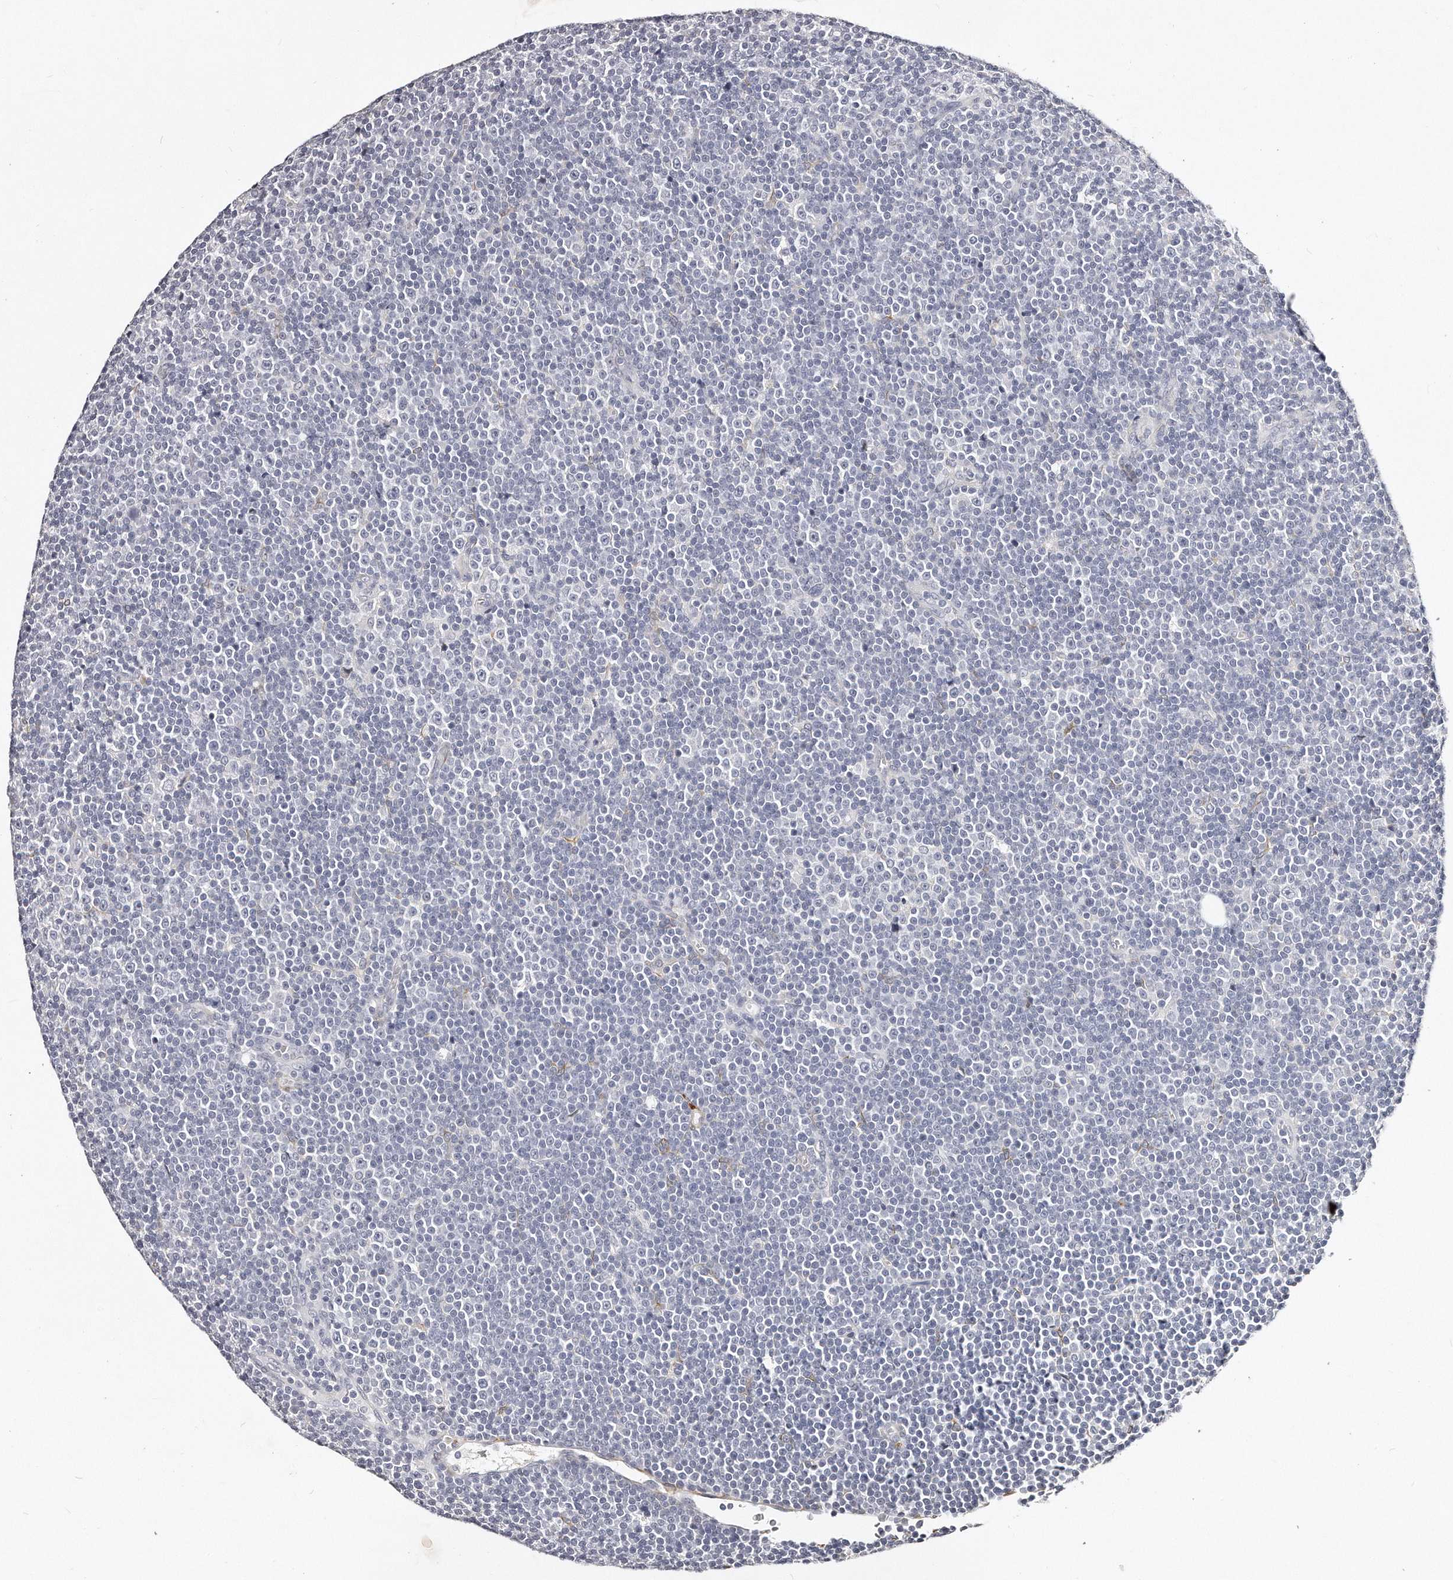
{"staining": {"intensity": "negative", "quantity": "none", "location": "none"}, "tissue": "lymphoma", "cell_type": "Tumor cells", "image_type": "cancer", "snomed": [{"axis": "morphology", "description": "Malignant lymphoma, non-Hodgkin's type, Low grade"}, {"axis": "topography", "description": "Lymph node"}], "caption": "IHC photomicrograph of neoplastic tissue: lymphoma stained with DAB (3,3'-diaminobenzidine) displays no significant protein staining in tumor cells.", "gene": "LMOD1", "patient": {"sex": "female", "age": 67}}